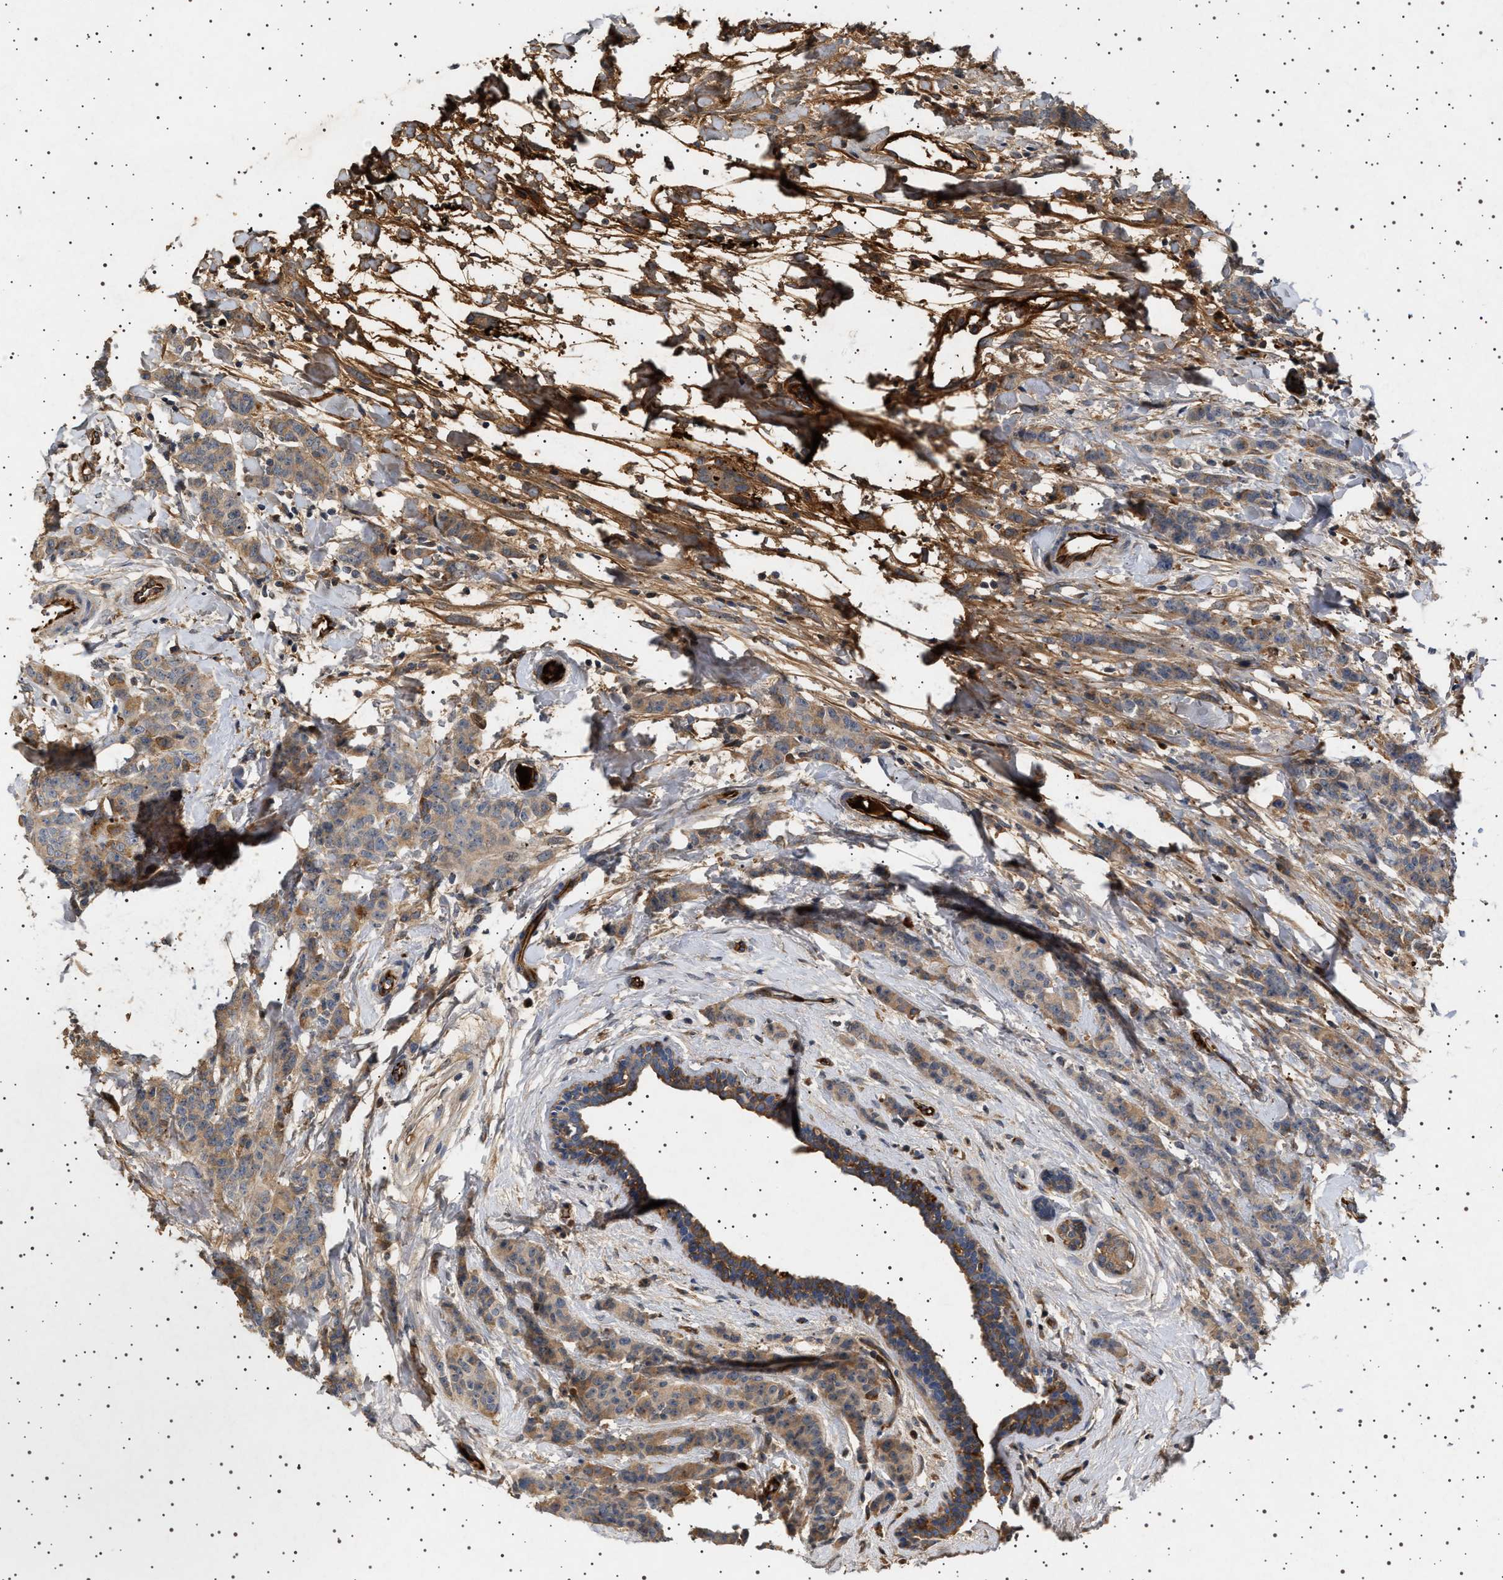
{"staining": {"intensity": "weak", "quantity": ">75%", "location": "cytoplasmic/membranous"}, "tissue": "breast cancer", "cell_type": "Tumor cells", "image_type": "cancer", "snomed": [{"axis": "morphology", "description": "Normal tissue, NOS"}, {"axis": "morphology", "description": "Duct carcinoma"}, {"axis": "topography", "description": "Breast"}], "caption": "Protein analysis of breast cancer (intraductal carcinoma) tissue demonstrates weak cytoplasmic/membranous staining in approximately >75% of tumor cells. (IHC, brightfield microscopy, high magnification).", "gene": "FICD", "patient": {"sex": "female", "age": 40}}